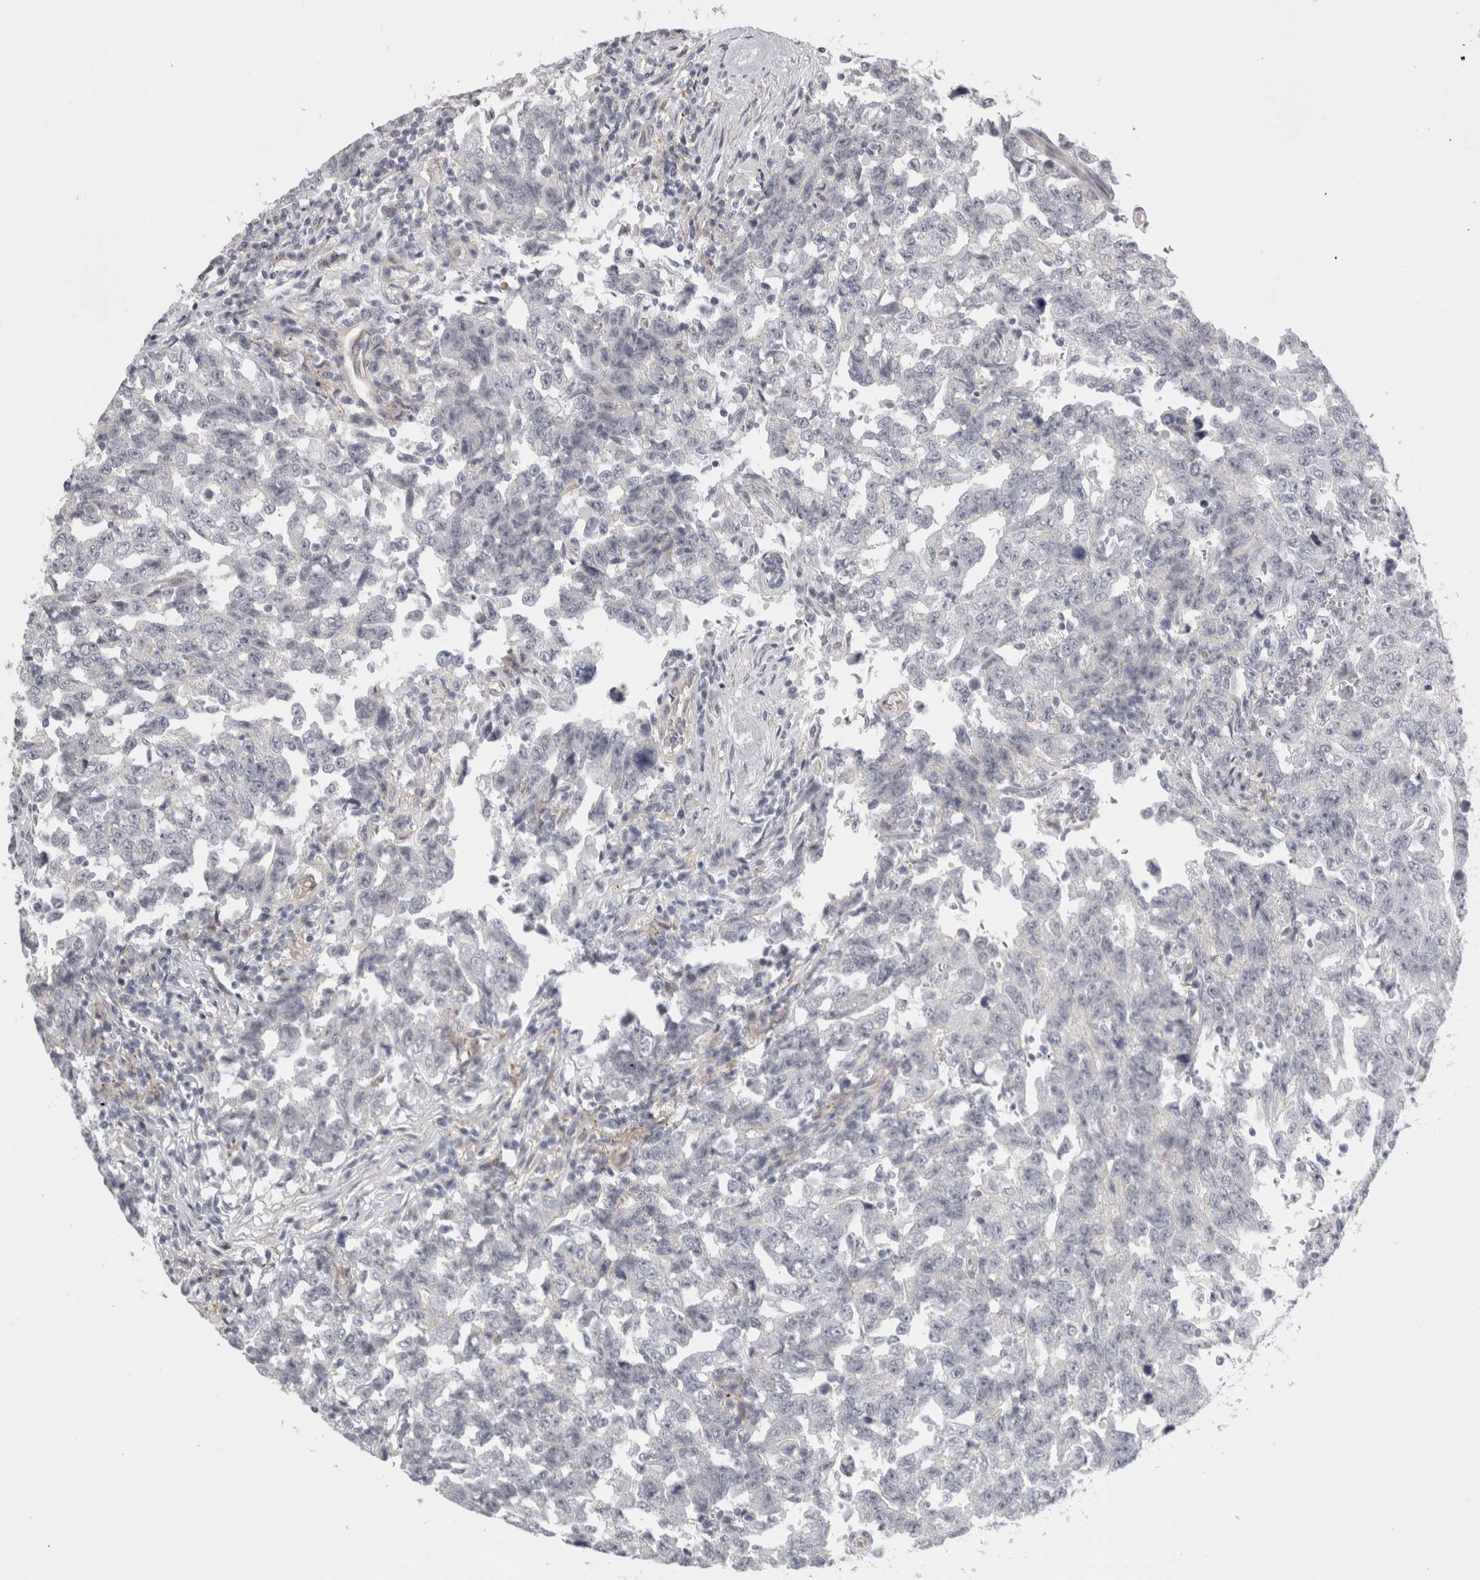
{"staining": {"intensity": "negative", "quantity": "none", "location": "none"}, "tissue": "testis cancer", "cell_type": "Tumor cells", "image_type": "cancer", "snomed": [{"axis": "morphology", "description": "Carcinoma, Embryonal, NOS"}, {"axis": "topography", "description": "Testis"}], "caption": "A high-resolution photomicrograph shows IHC staining of testis cancer (embryonal carcinoma), which exhibits no significant expression in tumor cells. (IHC, brightfield microscopy, high magnification).", "gene": "FBLIM1", "patient": {"sex": "male", "age": 26}}